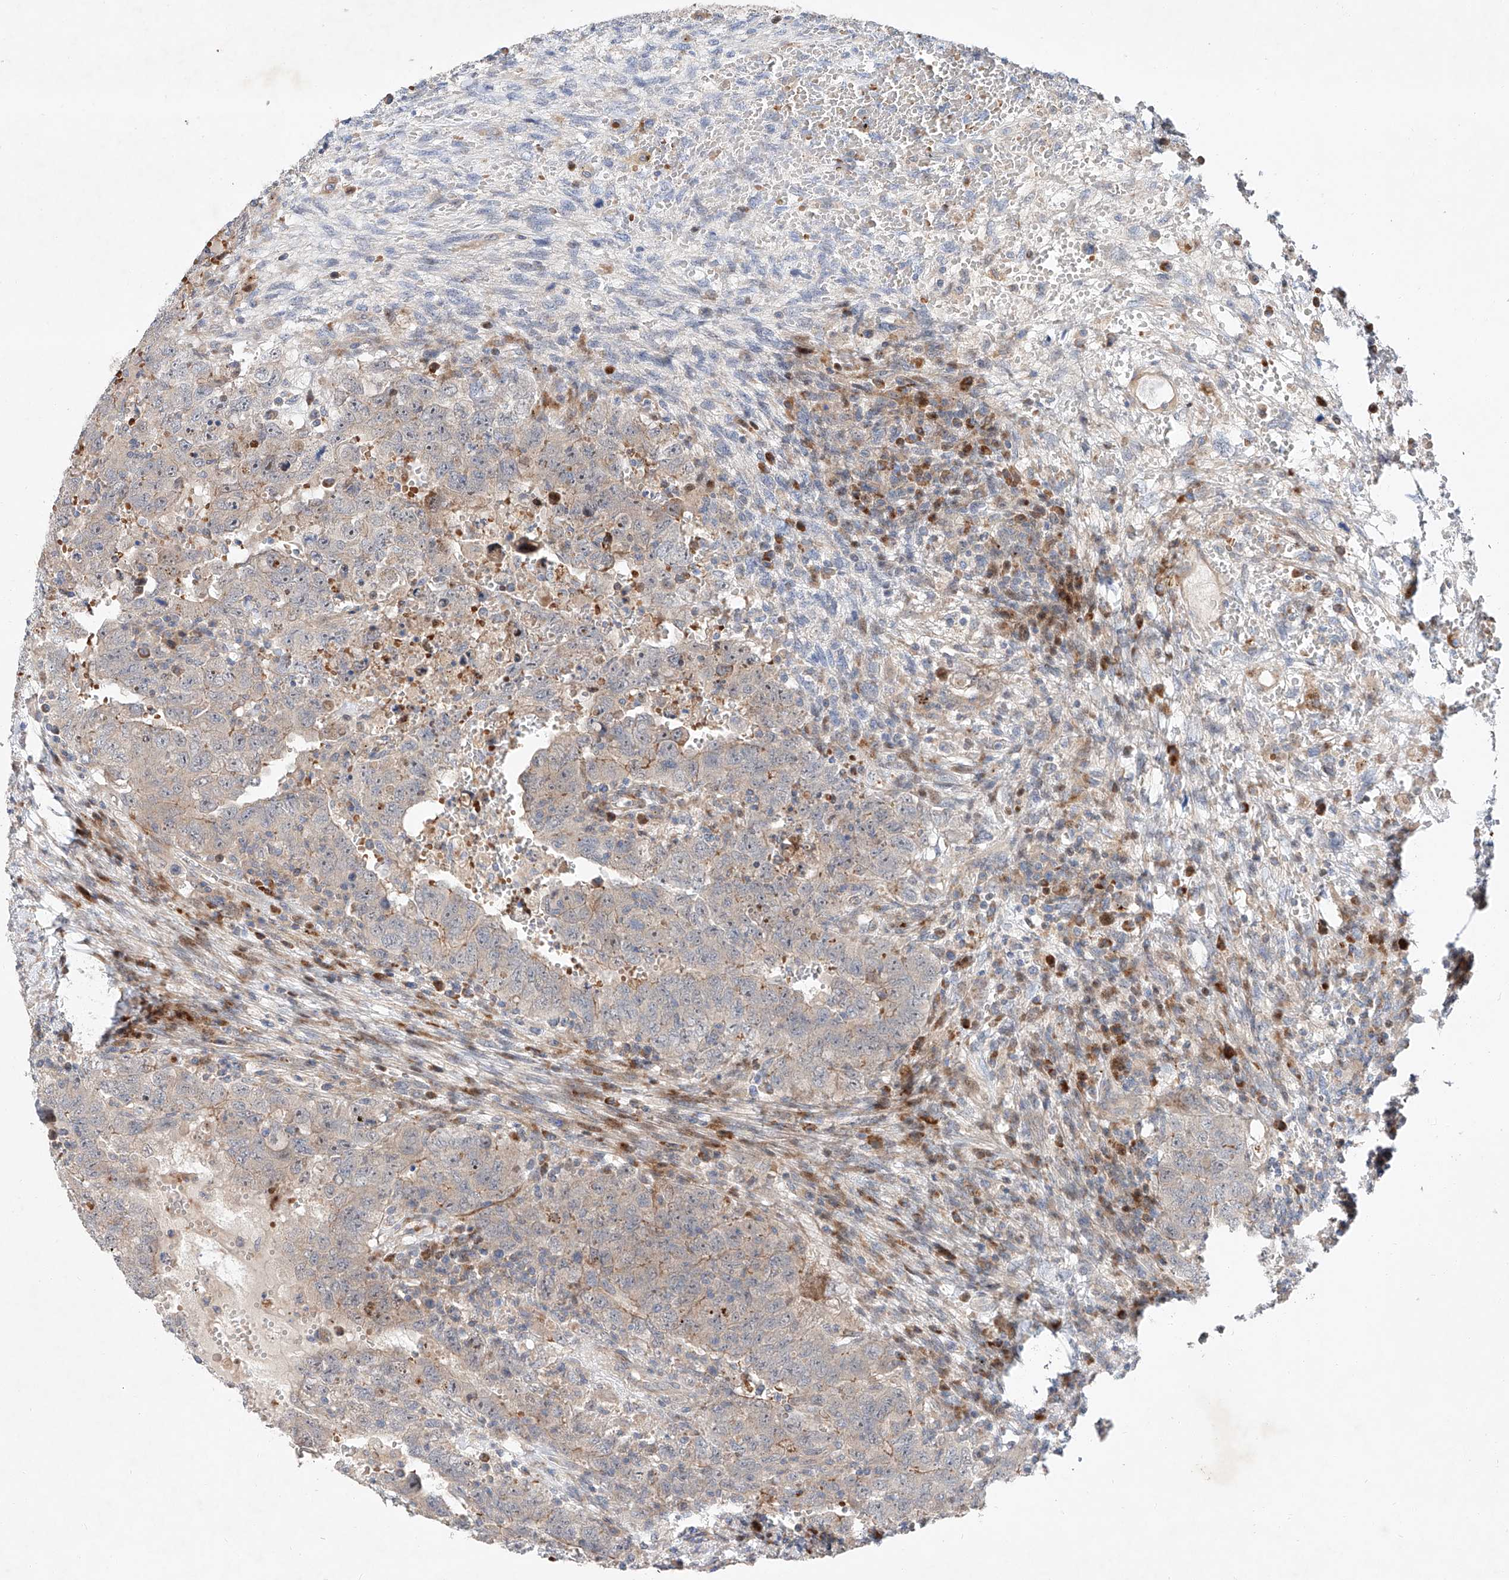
{"staining": {"intensity": "weak", "quantity": "<25%", "location": "cytoplasmic/membranous"}, "tissue": "testis cancer", "cell_type": "Tumor cells", "image_type": "cancer", "snomed": [{"axis": "morphology", "description": "Carcinoma, Embryonal, NOS"}, {"axis": "topography", "description": "Testis"}], "caption": "DAB immunohistochemical staining of testis cancer (embryonal carcinoma) exhibits no significant positivity in tumor cells. (DAB (3,3'-diaminobenzidine) immunohistochemistry, high magnification).", "gene": "USF3", "patient": {"sex": "male", "age": 26}}